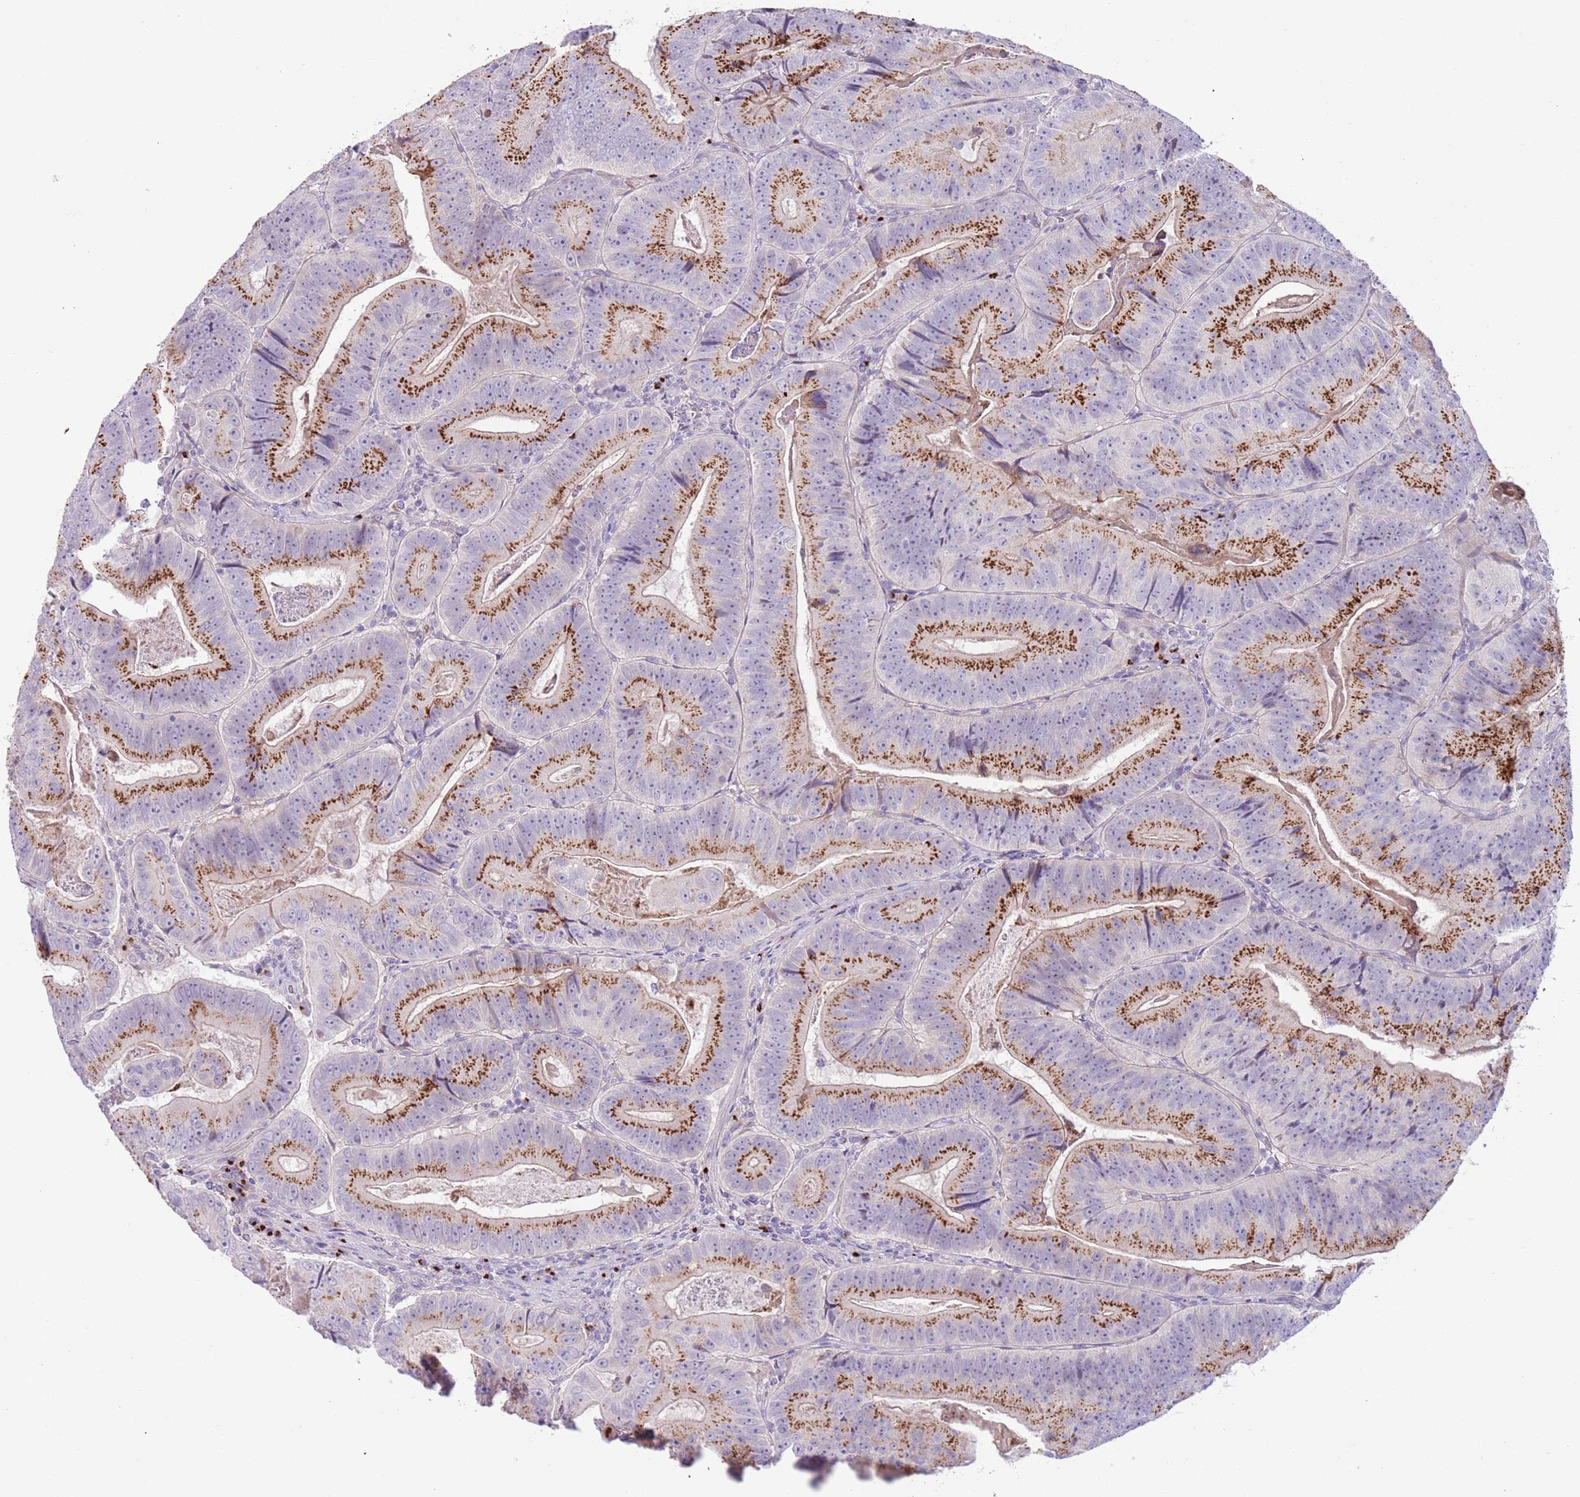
{"staining": {"intensity": "moderate", "quantity": ">75%", "location": "cytoplasmic/membranous"}, "tissue": "colorectal cancer", "cell_type": "Tumor cells", "image_type": "cancer", "snomed": [{"axis": "morphology", "description": "Adenocarcinoma, NOS"}, {"axis": "topography", "description": "Colon"}], "caption": "Colorectal cancer (adenocarcinoma) stained with a brown dye reveals moderate cytoplasmic/membranous positive staining in about >75% of tumor cells.", "gene": "C2CD3", "patient": {"sex": "female", "age": 86}}